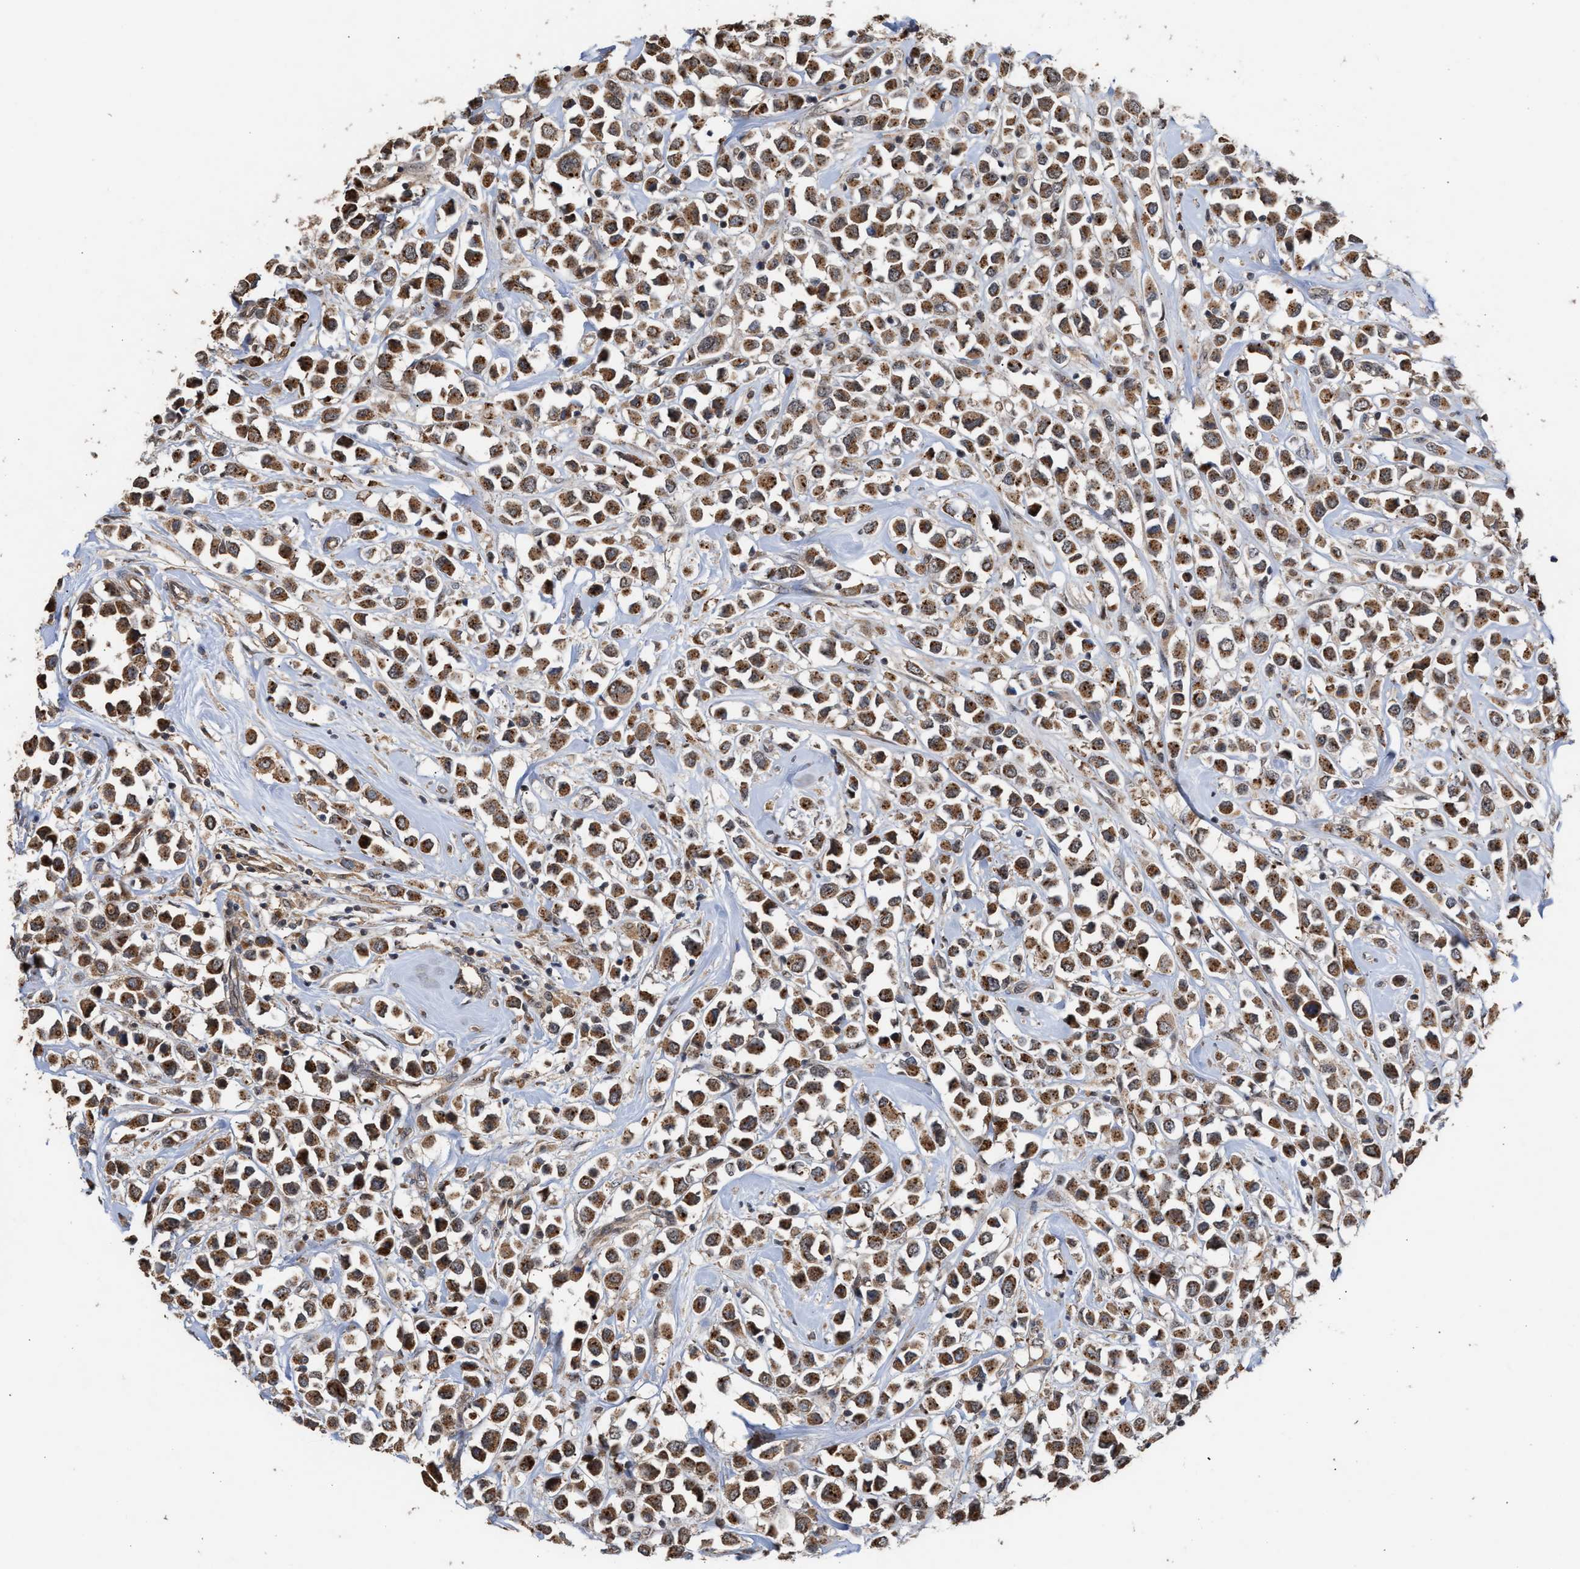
{"staining": {"intensity": "strong", "quantity": ">75%", "location": "cytoplasmic/membranous"}, "tissue": "breast cancer", "cell_type": "Tumor cells", "image_type": "cancer", "snomed": [{"axis": "morphology", "description": "Duct carcinoma"}, {"axis": "topography", "description": "Breast"}], "caption": "Human breast cancer stained with a brown dye displays strong cytoplasmic/membranous positive expression in about >75% of tumor cells.", "gene": "EXOSC2", "patient": {"sex": "female", "age": 61}}